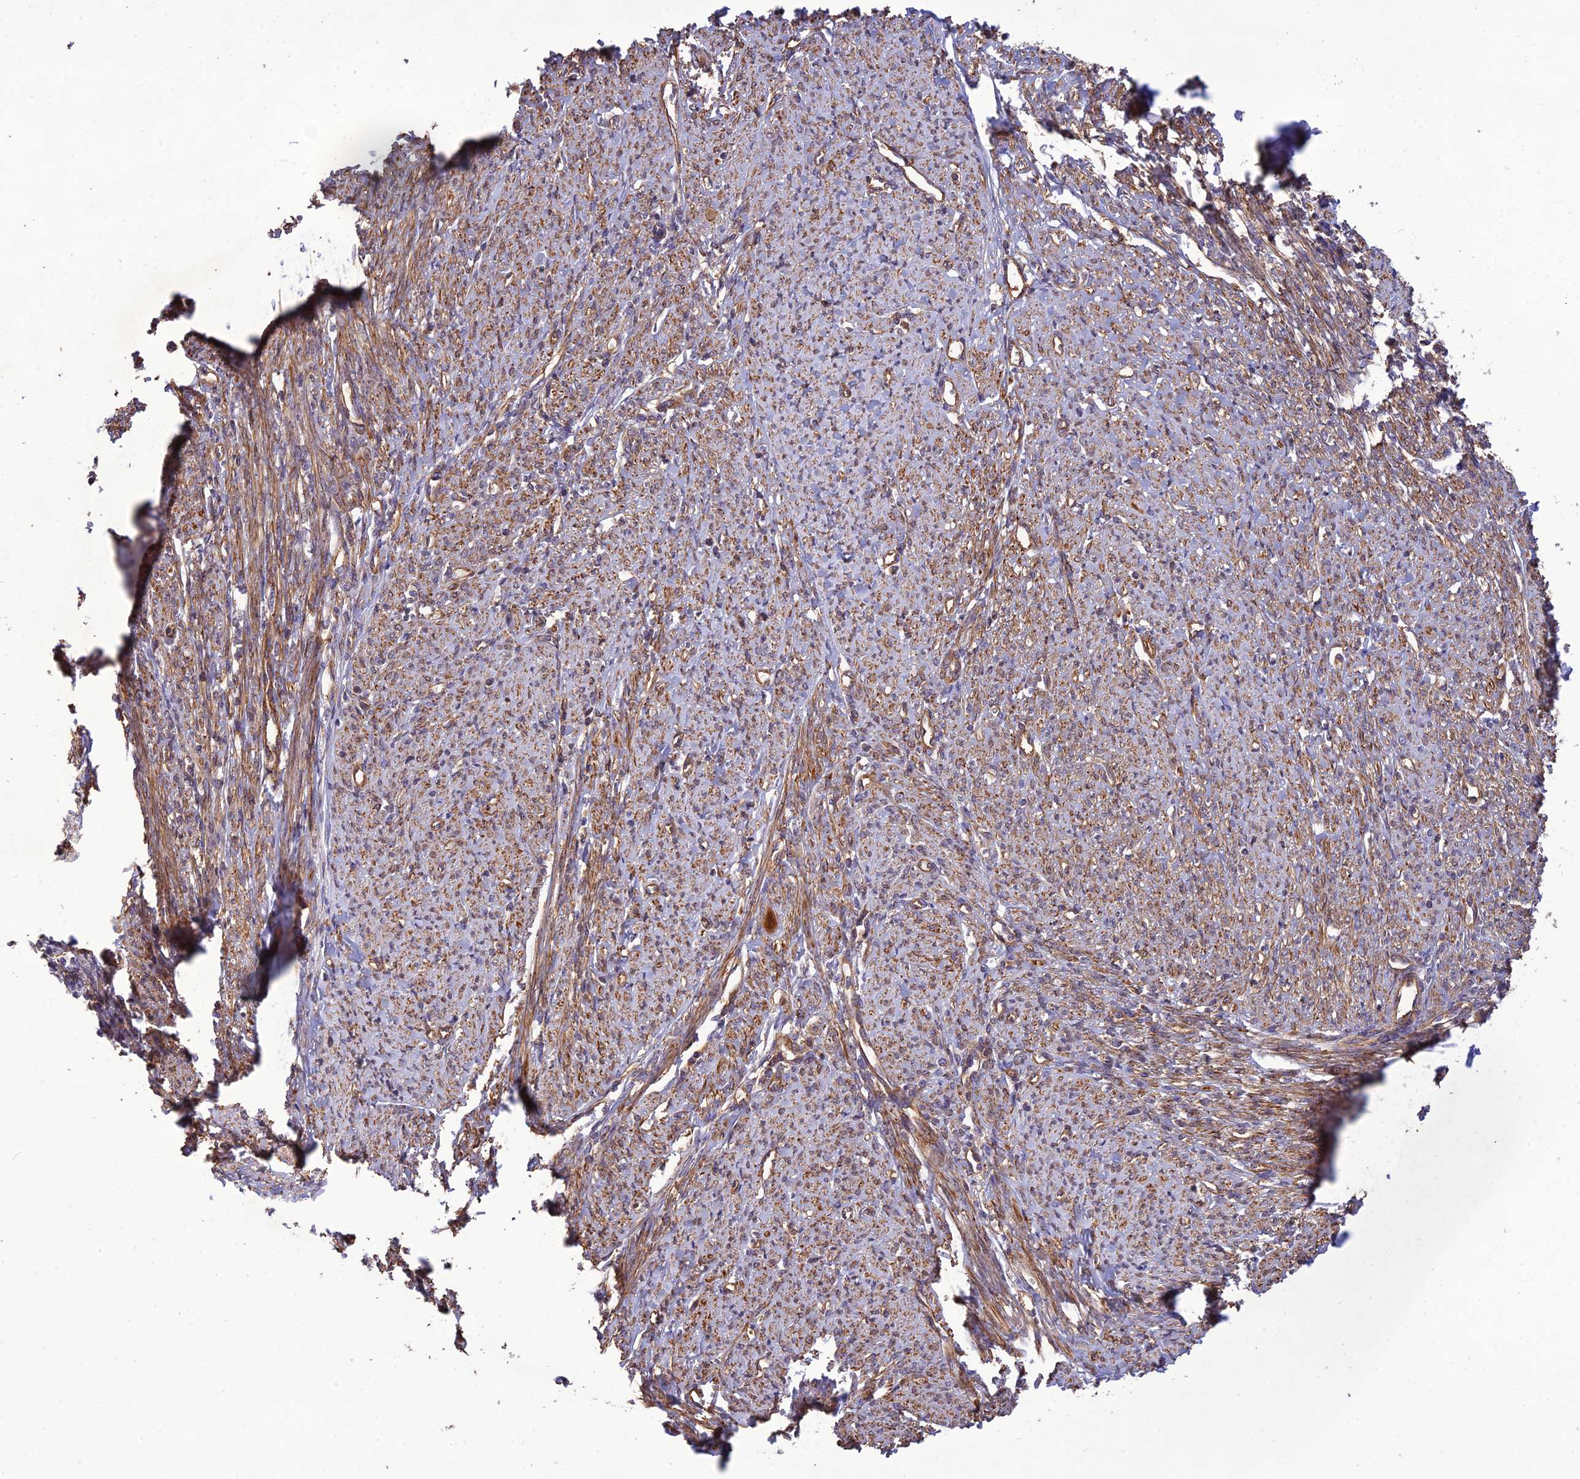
{"staining": {"intensity": "moderate", "quantity": ">75%", "location": "cytoplasmic/membranous"}, "tissue": "smooth muscle", "cell_type": "Smooth muscle cells", "image_type": "normal", "snomed": [{"axis": "morphology", "description": "Normal tissue, NOS"}, {"axis": "topography", "description": "Smooth muscle"}, {"axis": "topography", "description": "Uterus"}], "caption": "A brown stain shows moderate cytoplasmic/membranous staining of a protein in smooth muscle cells of unremarkable human smooth muscle.", "gene": "TMEM131L", "patient": {"sex": "female", "age": 59}}